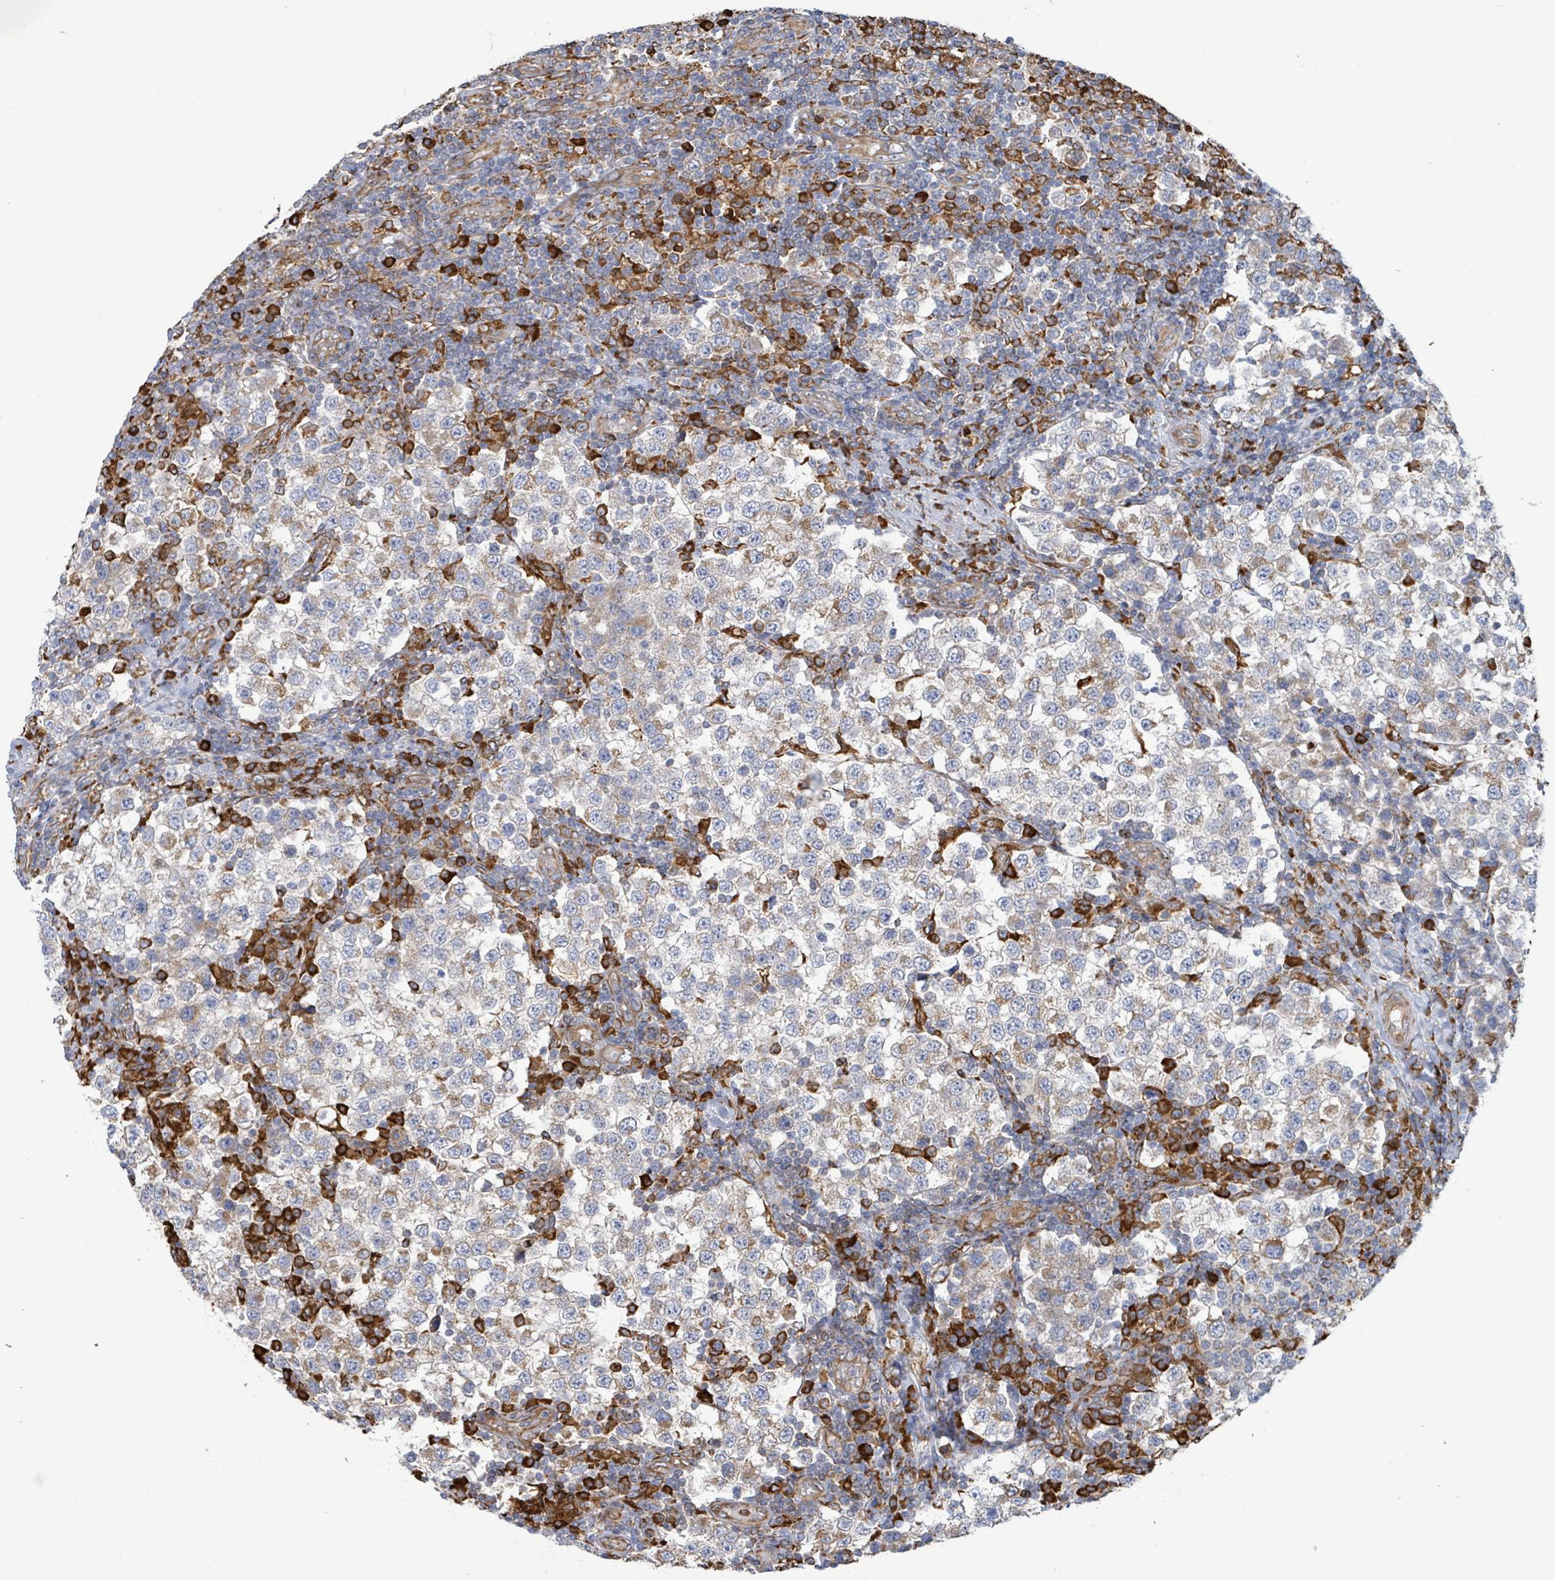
{"staining": {"intensity": "weak", "quantity": ">75%", "location": "cytoplasmic/membranous"}, "tissue": "testis cancer", "cell_type": "Tumor cells", "image_type": "cancer", "snomed": [{"axis": "morphology", "description": "Seminoma, NOS"}, {"axis": "topography", "description": "Testis"}], "caption": "Testis cancer stained with a protein marker displays weak staining in tumor cells.", "gene": "RFPL4A", "patient": {"sex": "male", "age": 34}}